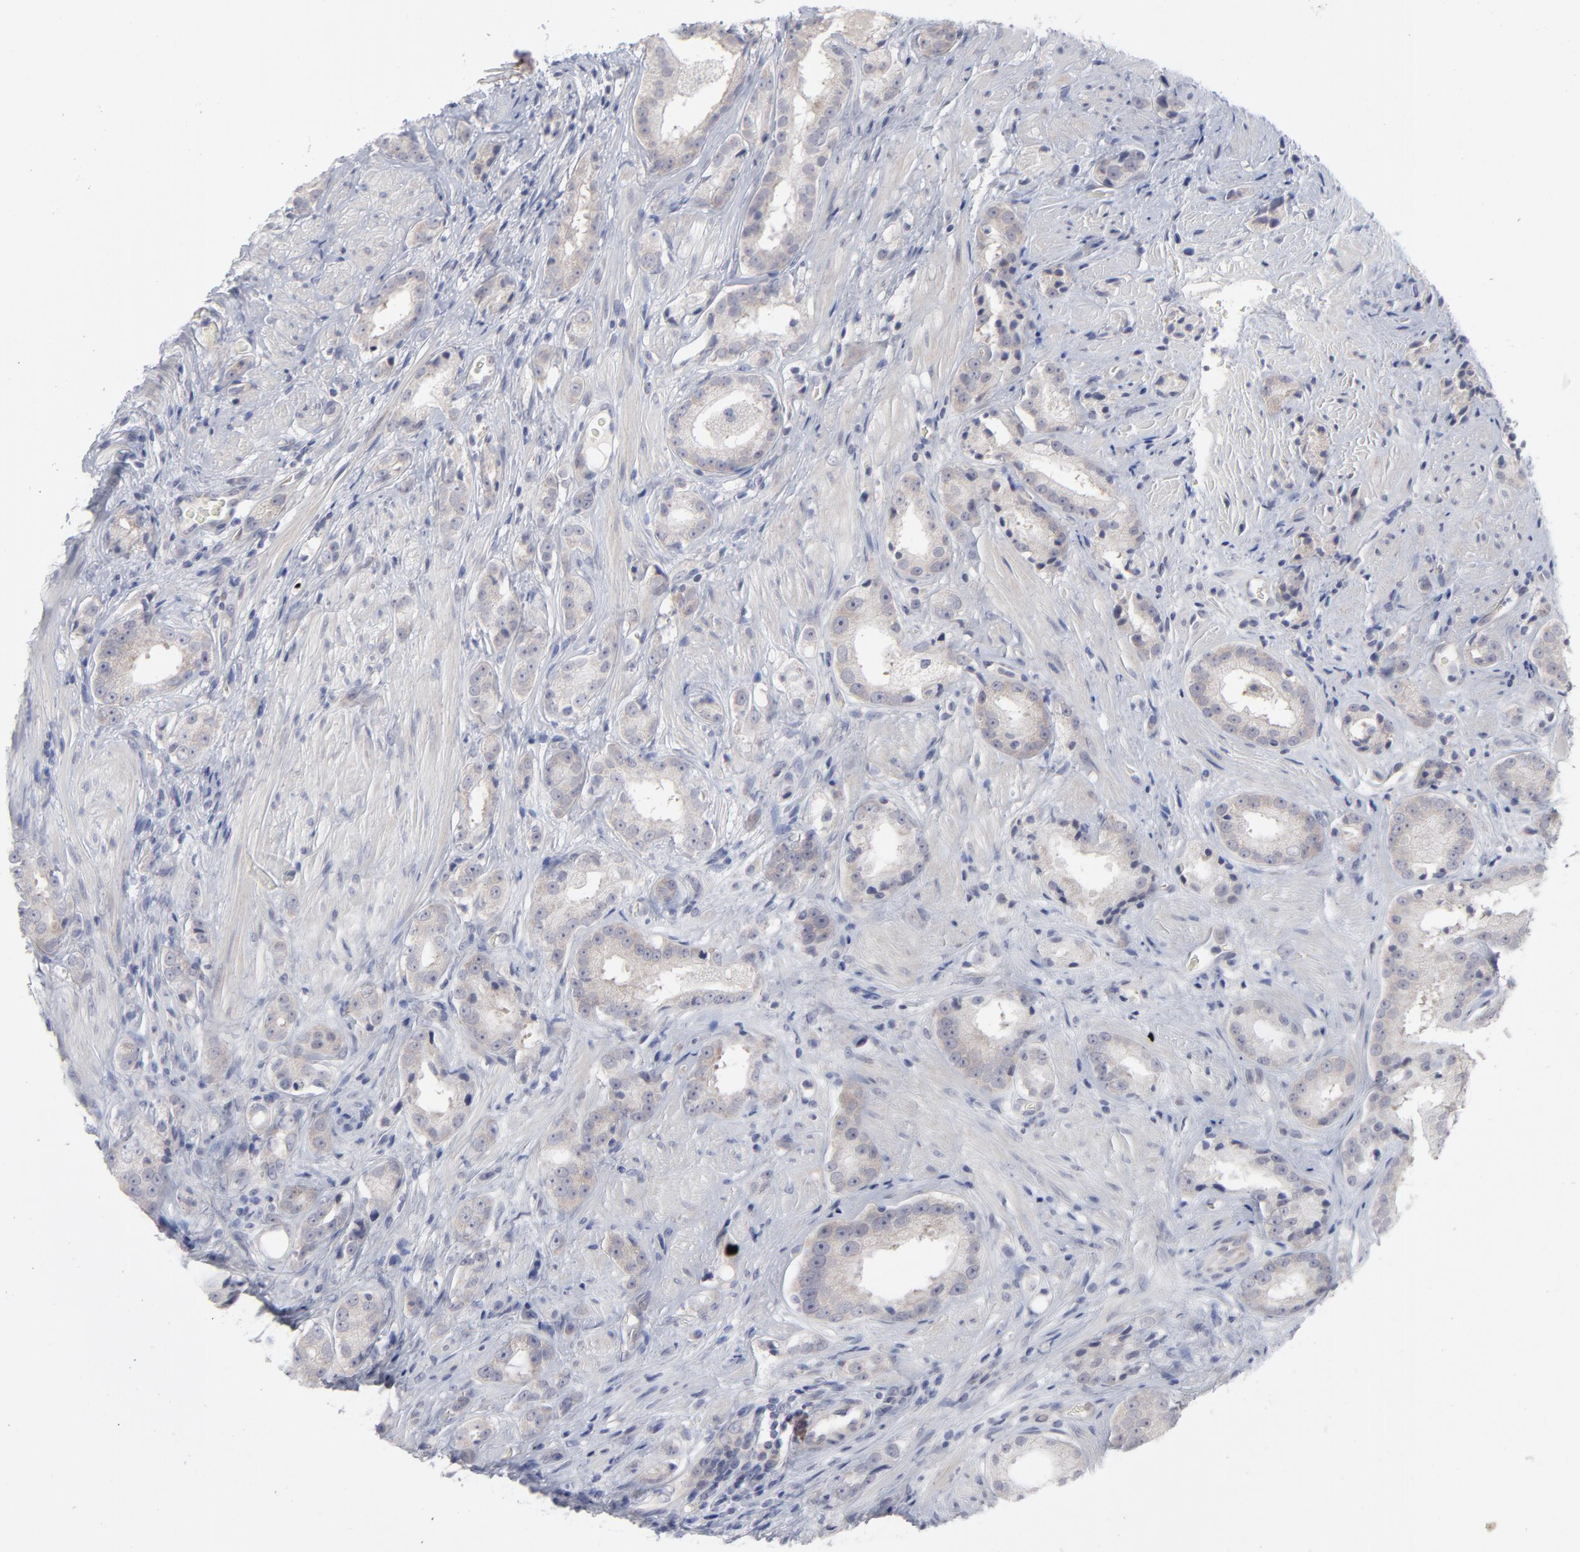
{"staining": {"intensity": "negative", "quantity": "none", "location": "none"}, "tissue": "prostate cancer", "cell_type": "Tumor cells", "image_type": "cancer", "snomed": [{"axis": "morphology", "description": "Adenocarcinoma, Medium grade"}, {"axis": "topography", "description": "Prostate"}], "caption": "This is an IHC image of prostate cancer. There is no expression in tumor cells.", "gene": "RPS24", "patient": {"sex": "male", "age": 53}}